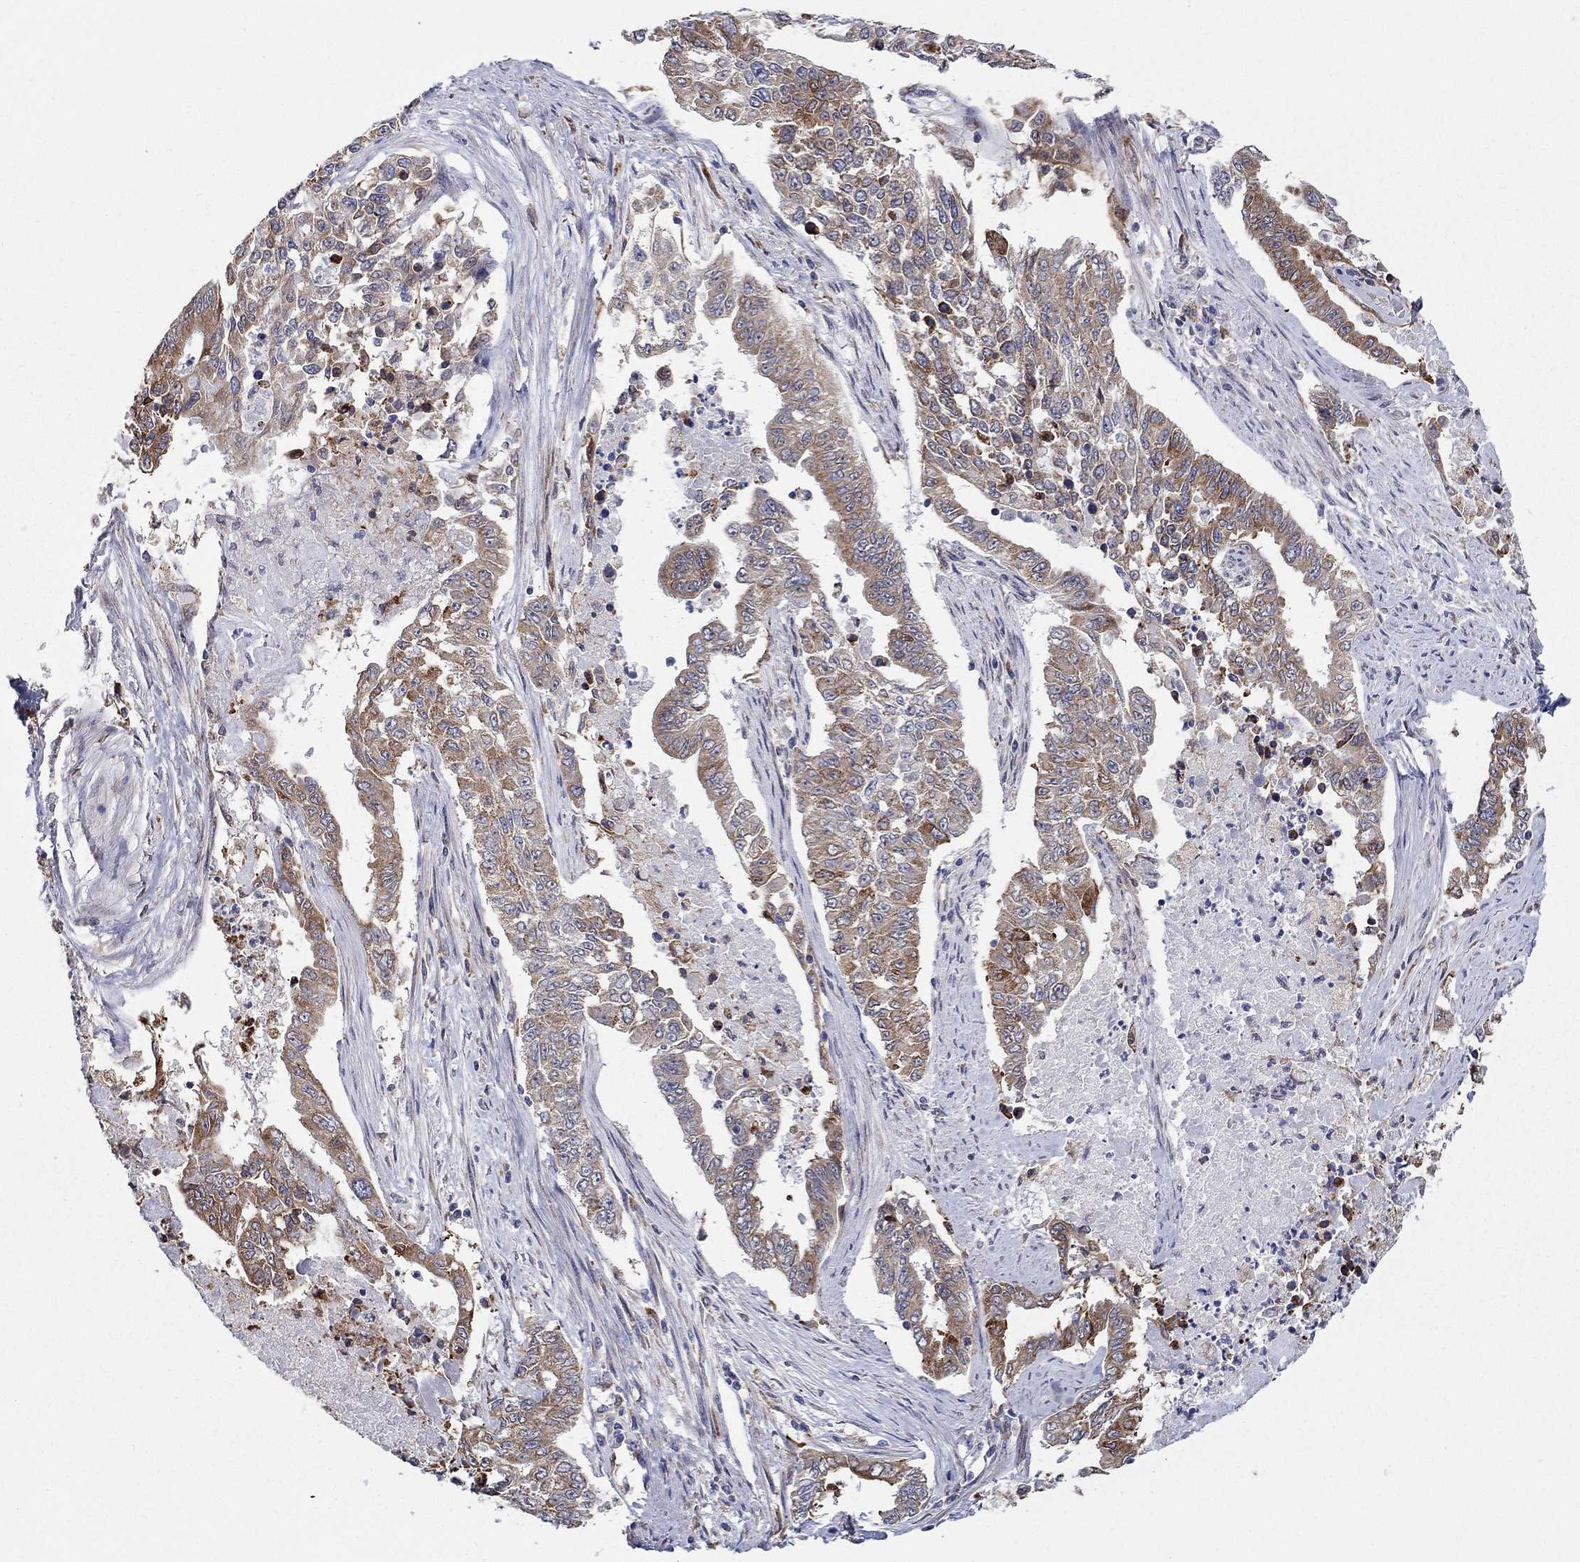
{"staining": {"intensity": "moderate", "quantity": ">75%", "location": "cytoplasmic/membranous"}, "tissue": "endometrial cancer", "cell_type": "Tumor cells", "image_type": "cancer", "snomed": [{"axis": "morphology", "description": "Adenocarcinoma, NOS"}, {"axis": "topography", "description": "Uterus"}], "caption": "Tumor cells display medium levels of moderate cytoplasmic/membranous staining in approximately >75% of cells in endometrial cancer (adenocarcinoma).", "gene": "QRFPR", "patient": {"sex": "female", "age": 59}}